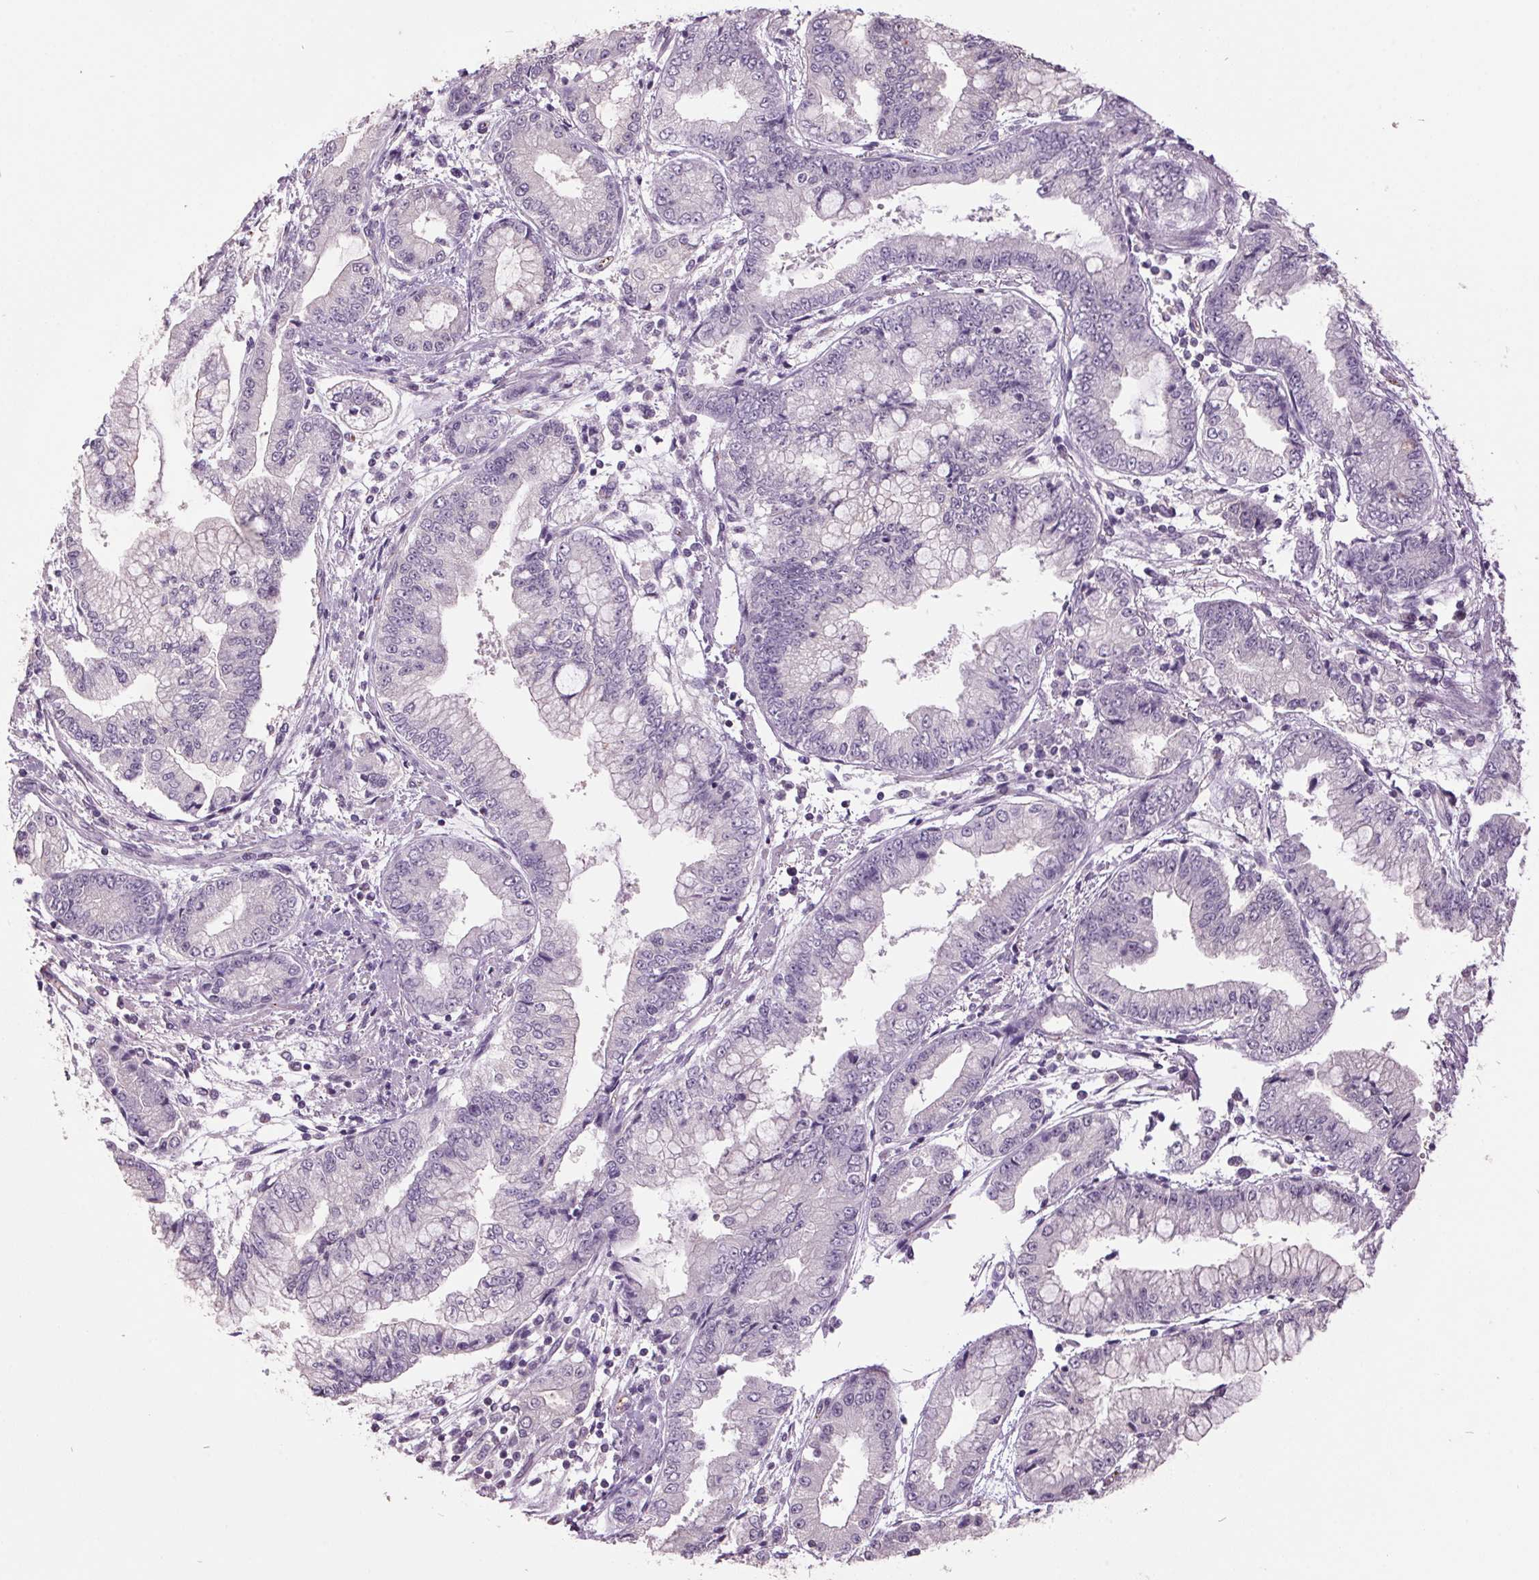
{"staining": {"intensity": "negative", "quantity": "none", "location": "none"}, "tissue": "stomach cancer", "cell_type": "Tumor cells", "image_type": "cancer", "snomed": [{"axis": "morphology", "description": "Adenocarcinoma, NOS"}, {"axis": "topography", "description": "Stomach, upper"}], "caption": "This is an immunohistochemistry (IHC) image of stomach cancer. There is no positivity in tumor cells.", "gene": "C2orf16", "patient": {"sex": "female", "age": 74}}